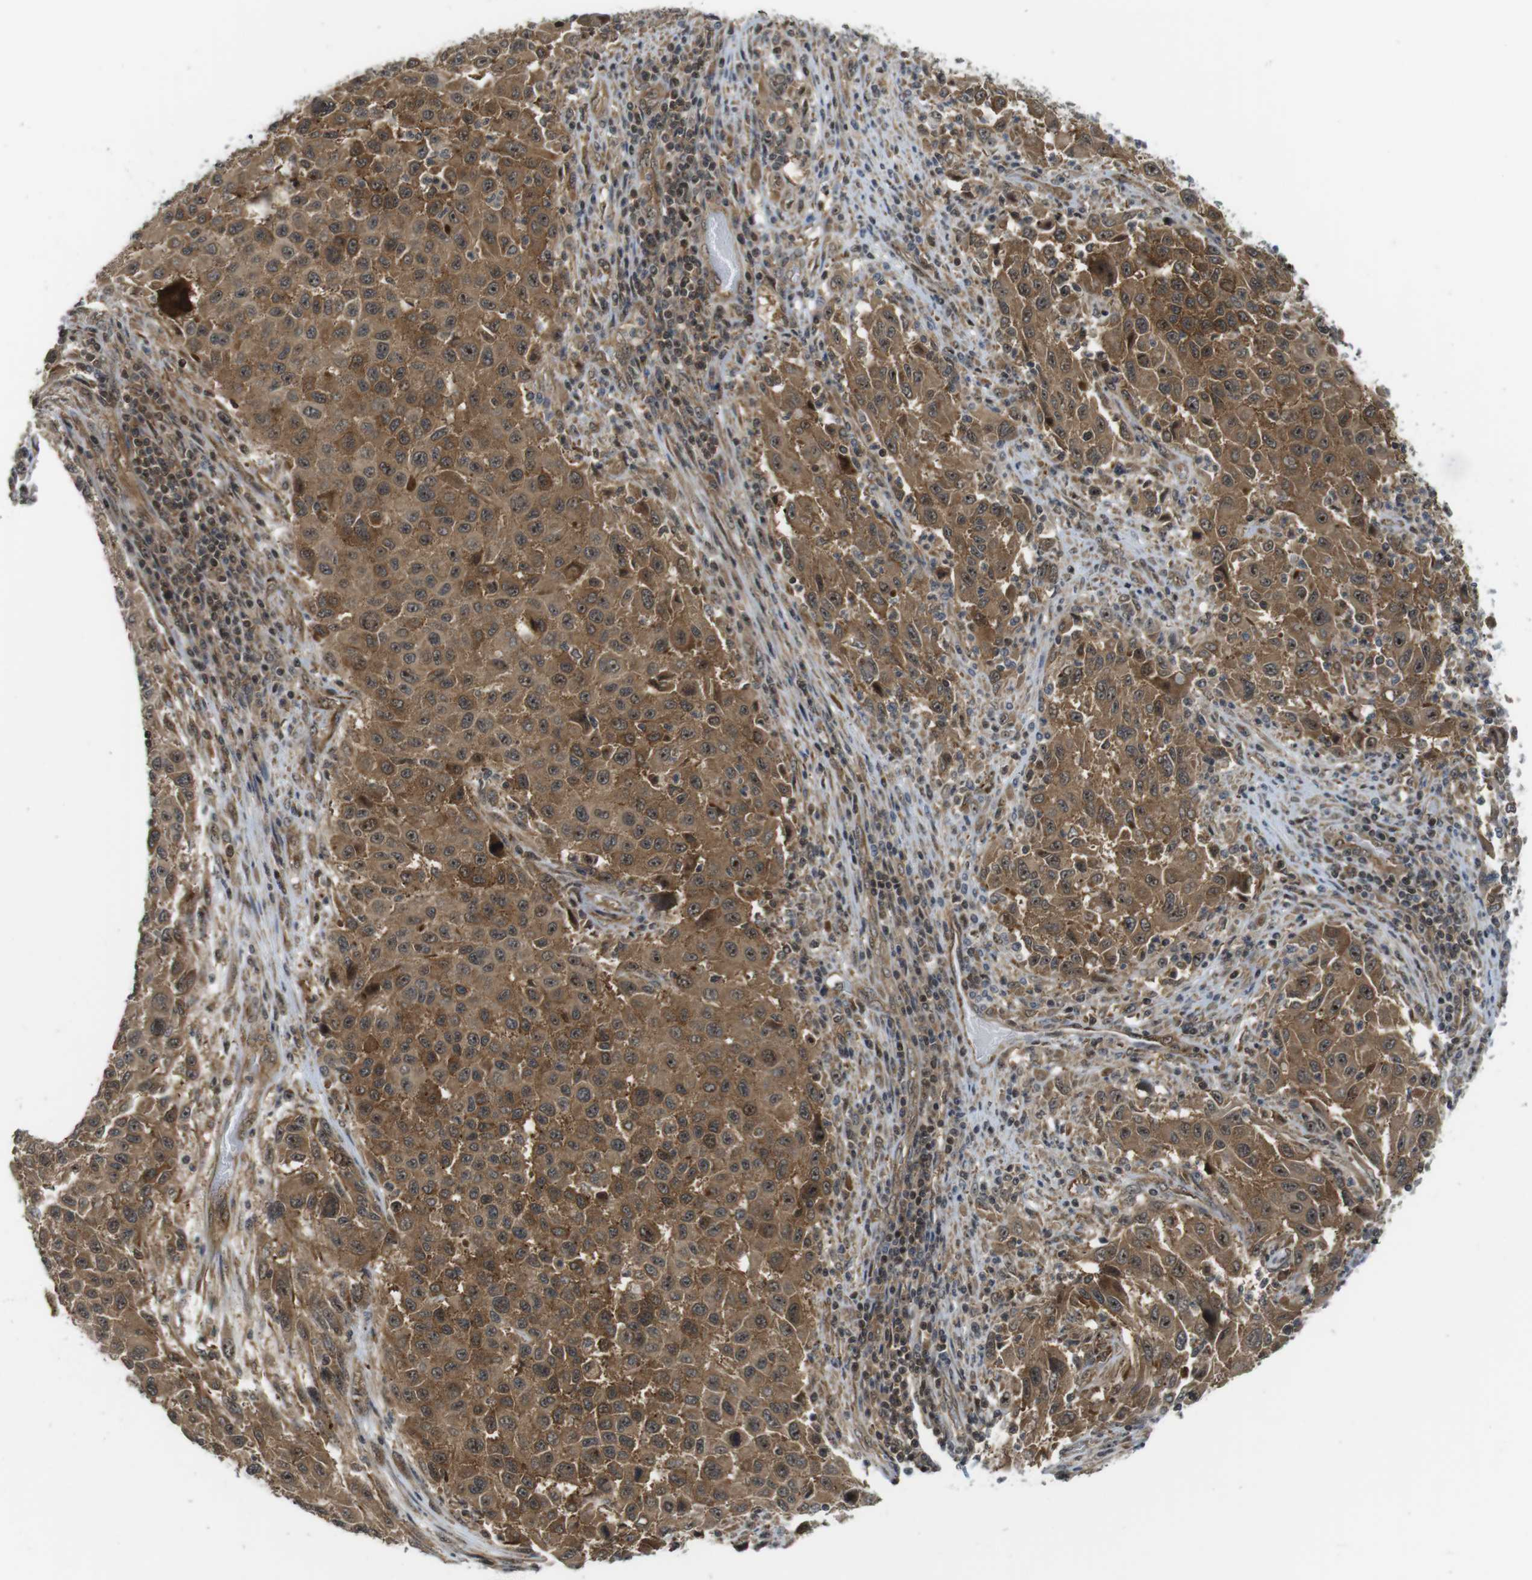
{"staining": {"intensity": "moderate", "quantity": ">75%", "location": "cytoplasmic/membranous,nuclear"}, "tissue": "melanoma", "cell_type": "Tumor cells", "image_type": "cancer", "snomed": [{"axis": "morphology", "description": "Malignant melanoma, Metastatic site"}, {"axis": "topography", "description": "Lymph node"}], "caption": "IHC image of human melanoma stained for a protein (brown), which demonstrates medium levels of moderate cytoplasmic/membranous and nuclear positivity in approximately >75% of tumor cells.", "gene": "CC2D1A", "patient": {"sex": "male", "age": 61}}